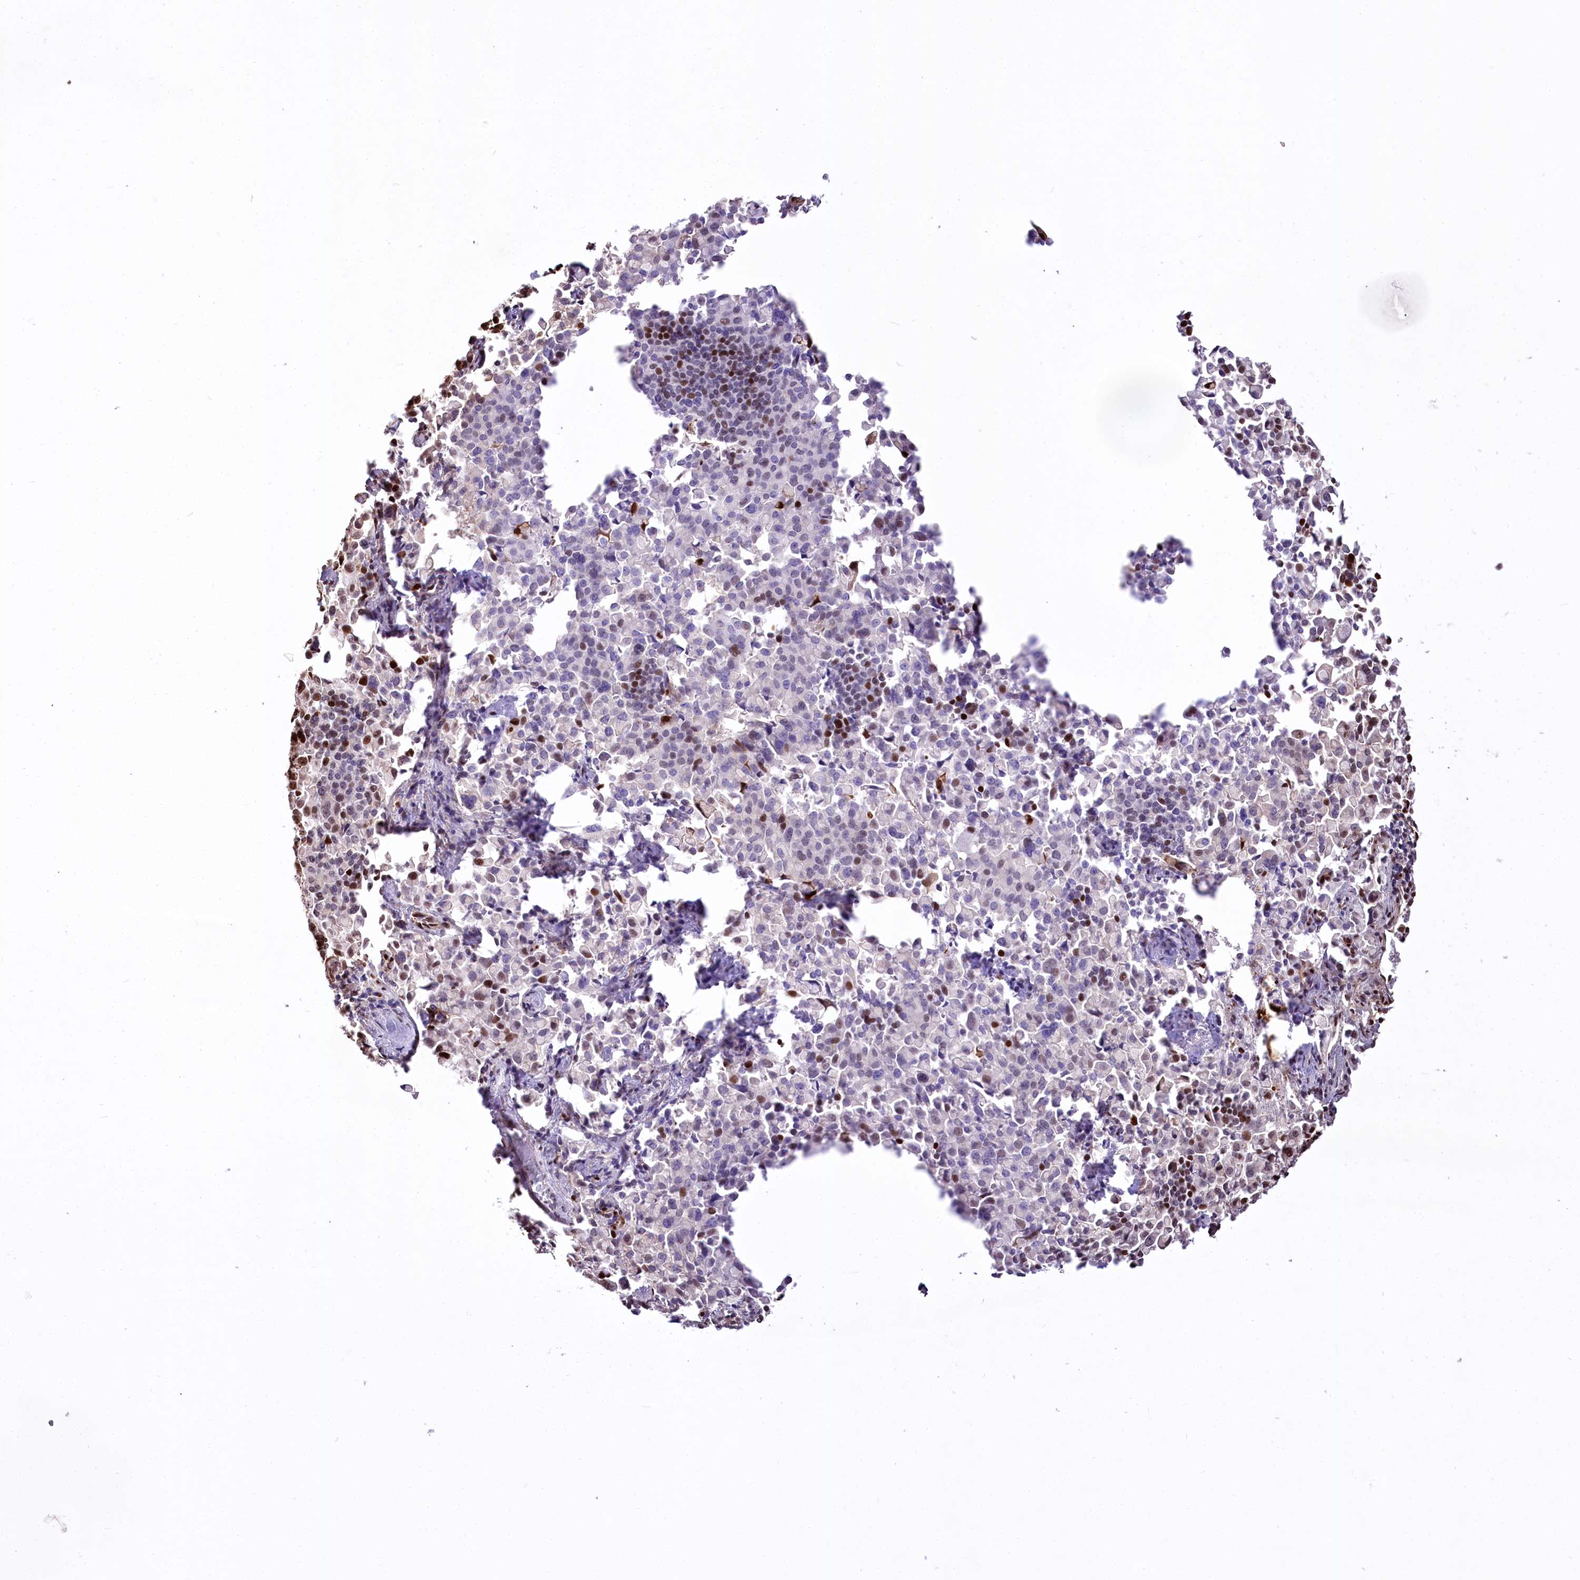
{"staining": {"intensity": "moderate", "quantity": ">75%", "location": "nuclear"}, "tissue": "pancreatic cancer", "cell_type": "Tumor cells", "image_type": "cancer", "snomed": [{"axis": "morphology", "description": "Adenocarcinoma, NOS"}, {"axis": "topography", "description": "Pancreas"}], "caption": "A brown stain labels moderate nuclear positivity of a protein in pancreatic cancer (adenocarcinoma) tumor cells. The protein of interest is shown in brown color, while the nuclei are stained blue.", "gene": "PTMS", "patient": {"sex": "male", "age": 65}}